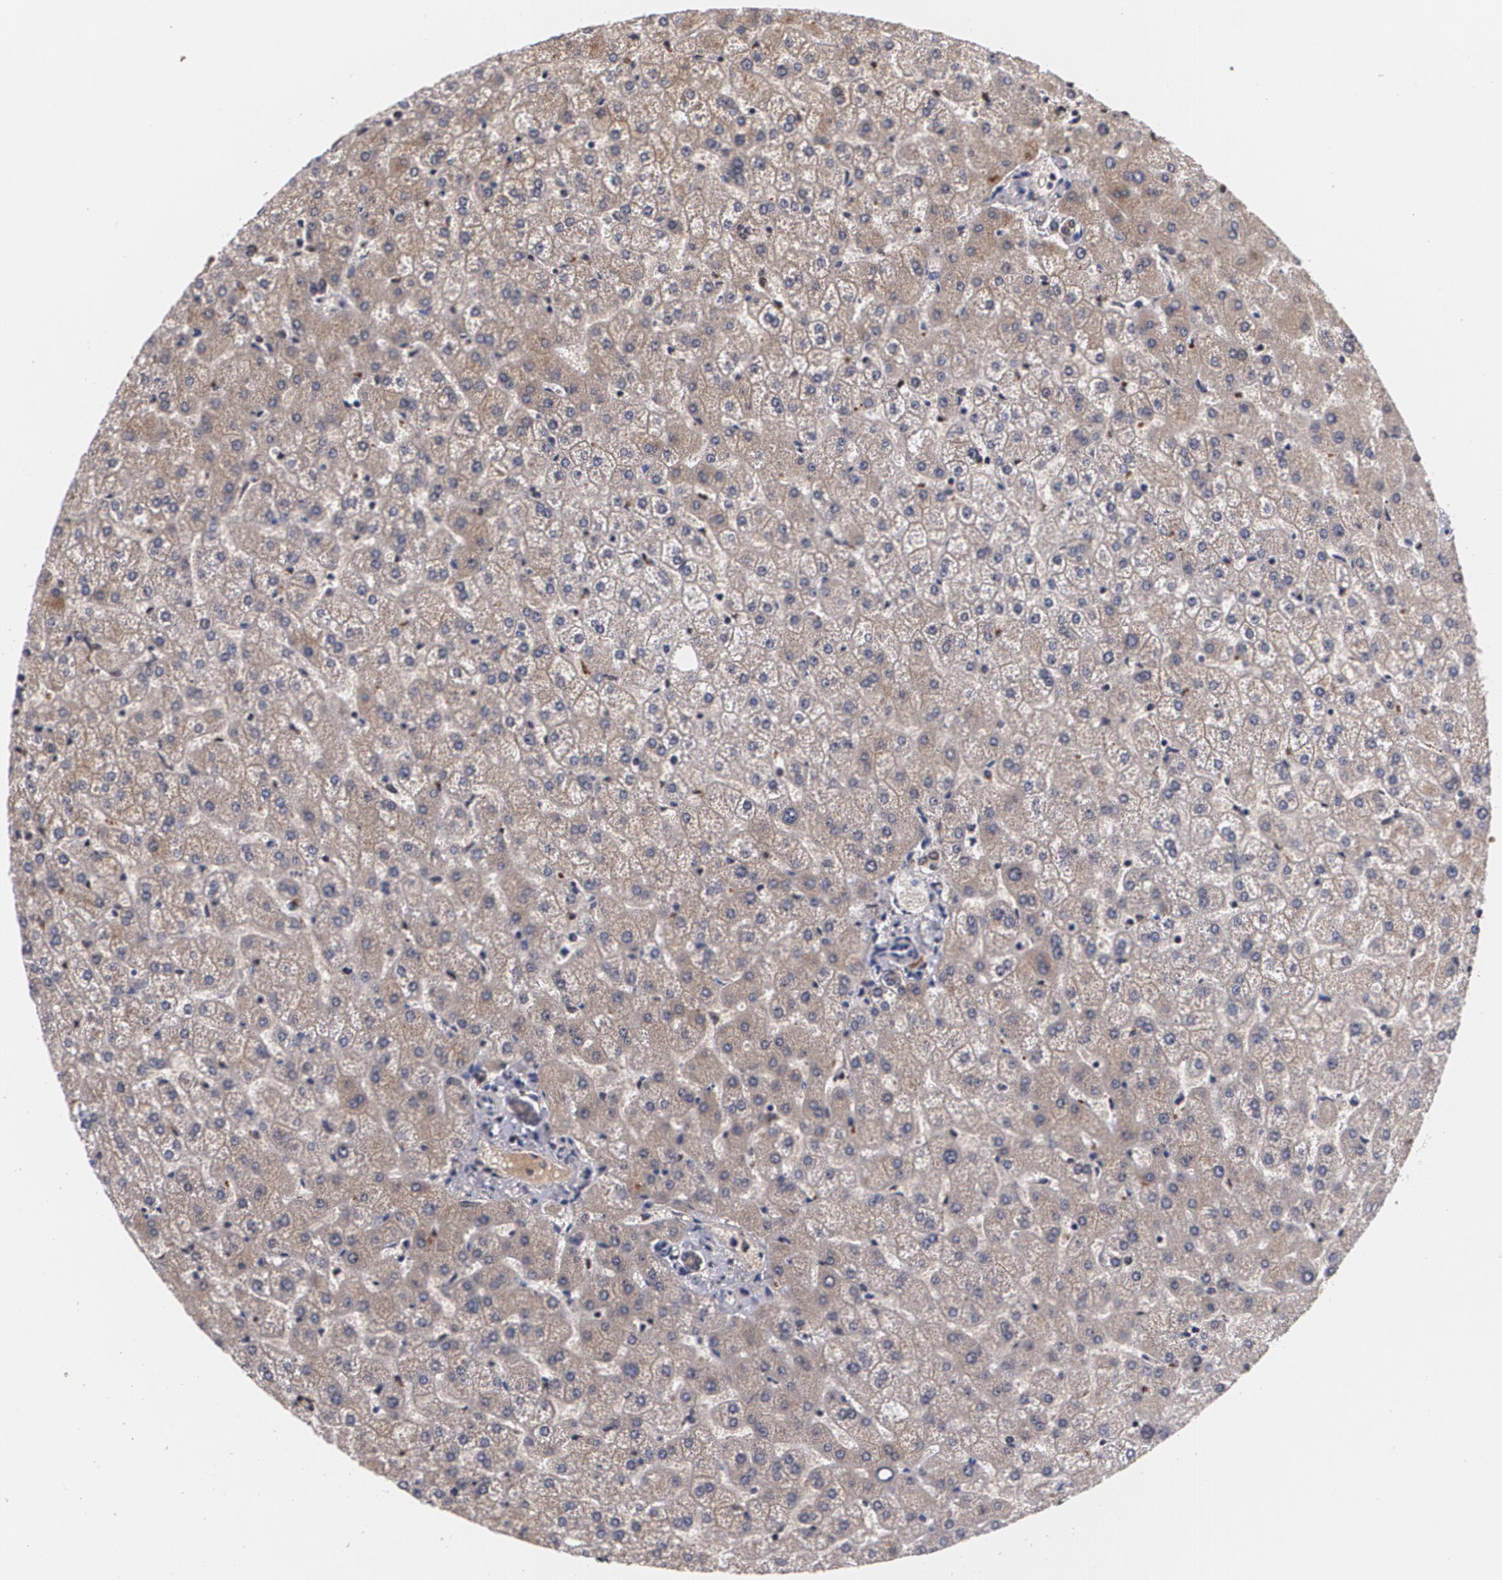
{"staining": {"intensity": "moderate", "quantity": ">75%", "location": "cytoplasmic/membranous"}, "tissue": "liver", "cell_type": "Cholangiocytes", "image_type": "normal", "snomed": [{"axis": "morphology", "description": "Normal tissue, NOS"}, {"axis": "topography", "description": "Liver"}], "caption": "This histopathology image reveals IHC staining of unremarkable liver, with medium moderate cytoplasmic/membranous staining in approximately >75% of cholangiocytes.", "gene": "MVP", "patient": {"sex": "female", "age": 32}}